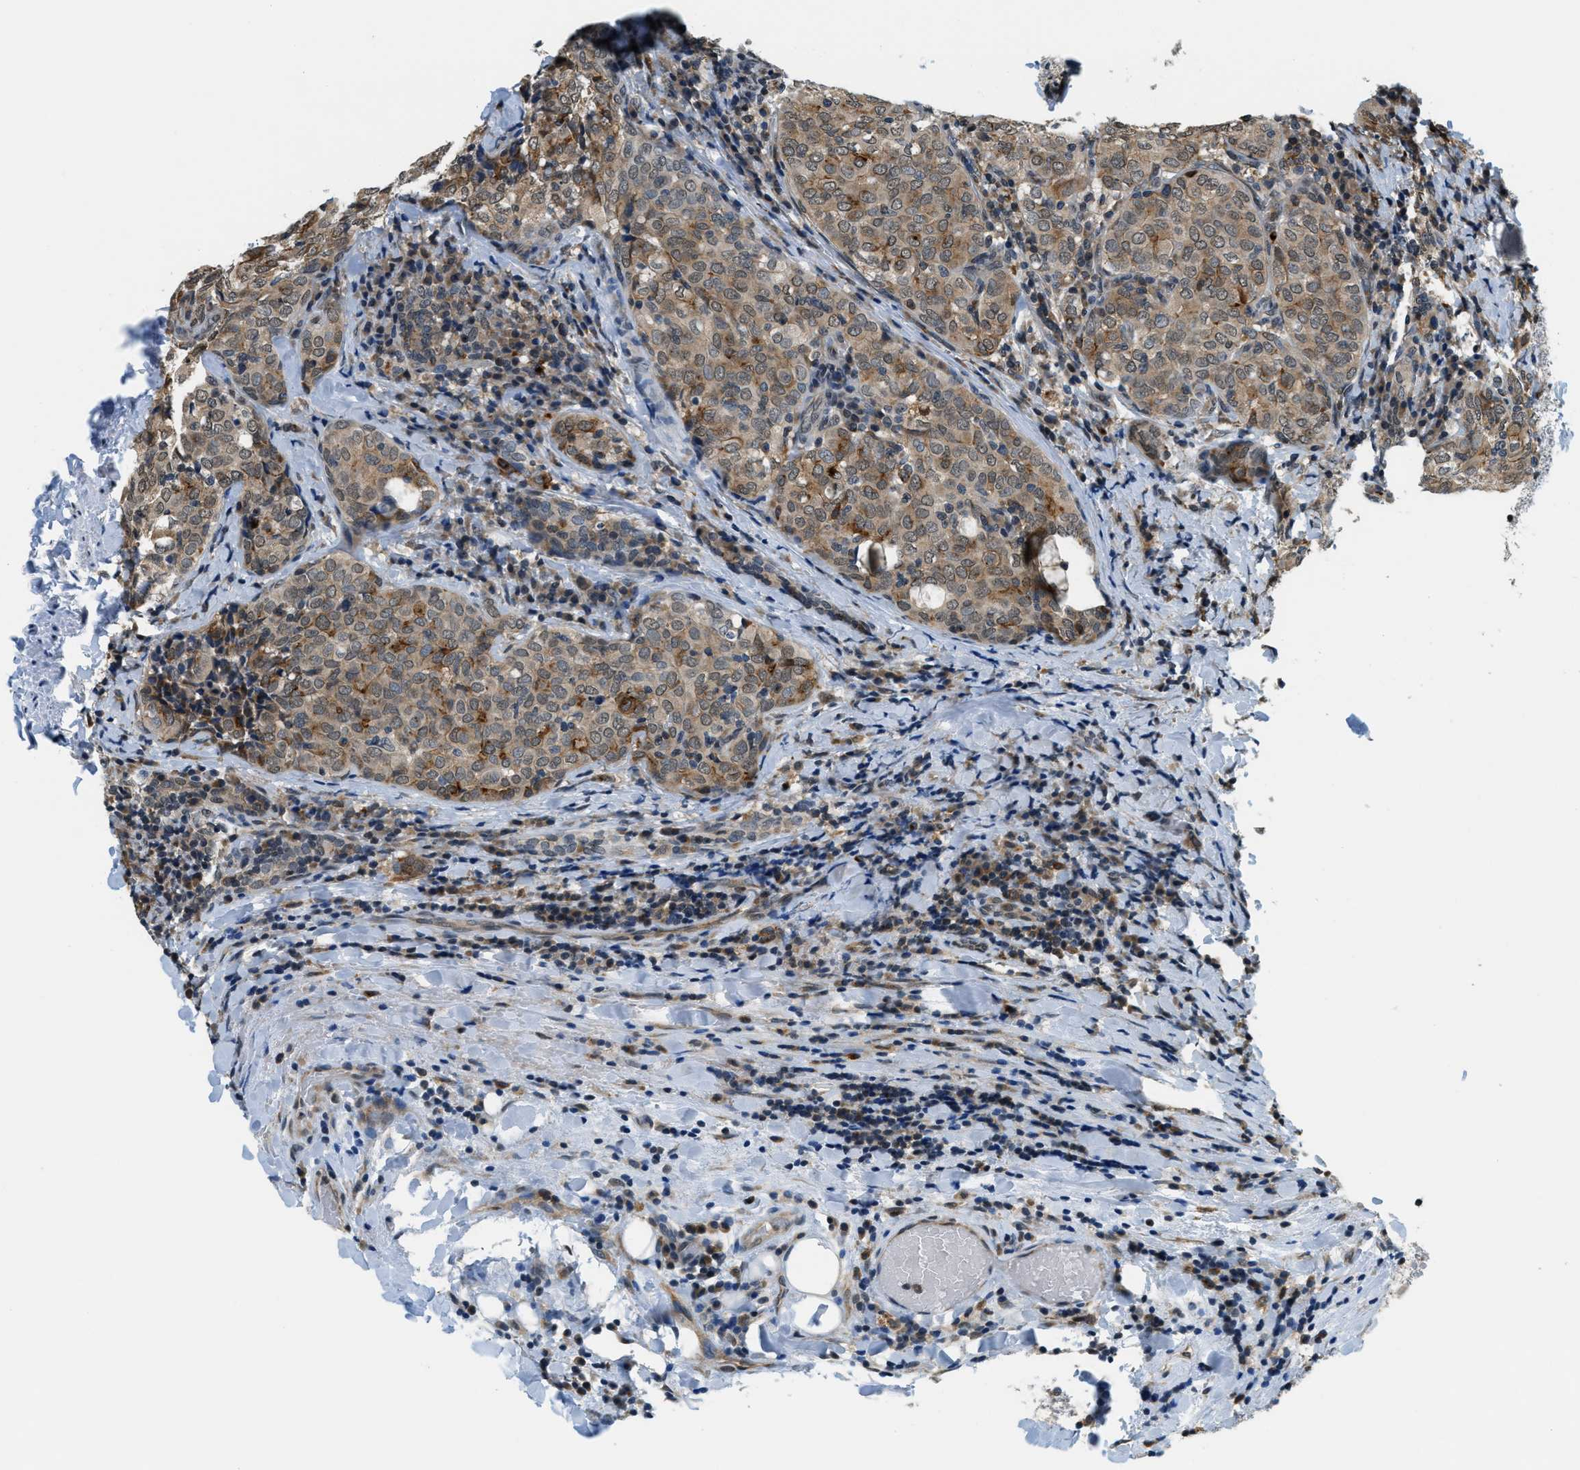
{"staining": {"intensity": "moderate", "quantity": ">75%", "location": "cytoplasmic/membranous"}, "tissue": "thyroid cancer", "cell_type": "Tumor cells", "image_type": "cancer", "snomed": [{"axis": "morphology", "description": "Normal tissue, NOS"}, {"axis": "morphology", "description": "Papillary adenocarcinoma, NOS"}, {"axis": "topography", "description": "Thyroid gland"}], "caption": "High-magnification brightfield microscopy of thyroid cancer stained with DAB (3,3'-diaminobenzidine) (brown) and counterstained with hematoxylin (blue). tumor cells exhibit moderate cytoplasmic/membranous positivity is appreciated in about>75% of cells. The protein of interest is stained brown, and the nuclei are stained in blue (DAB (3,3'-diaminobenzidine) IHC with brightfield microscopy, high magnification).", "gene": "RAB11FIP1", "patient": {"sex": "female", "age": 30}}